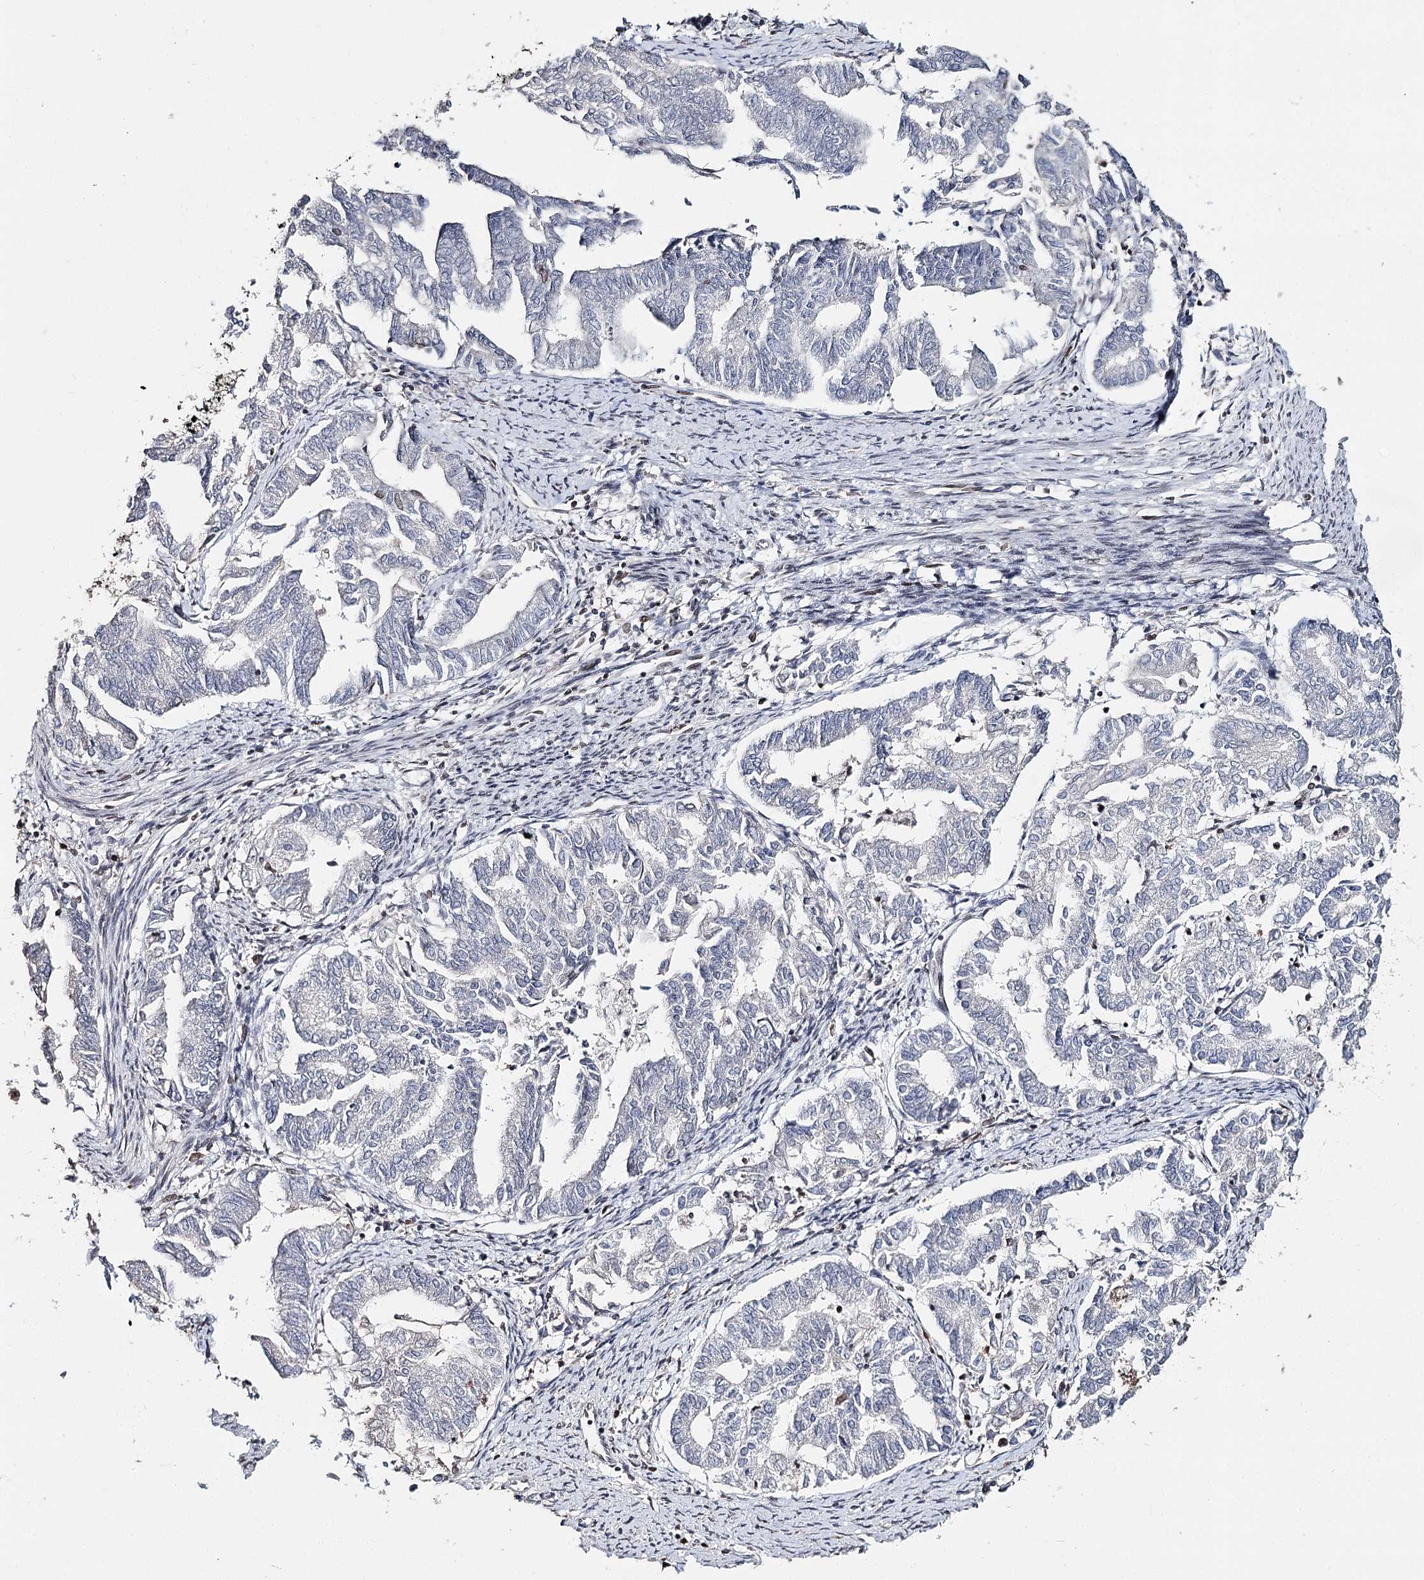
{"staining": {"intensity": "negative", "quantity": "none", "location": "none"}, "tissue": "endometrial cancer", "cell_type": "Tumor cells", "image_type": "cancer", "snomed": [{"axis": "morphology", "description": "Adenocarcinoma, NOS"}, {"axis": "topography", "description": "Endometrium"}], "caption": "This is an IHC image of endometrial cancer. There is no staining in tumor cells.", "gene": "KIAA0930", "patient": {"sex": "female", "age": 79}}